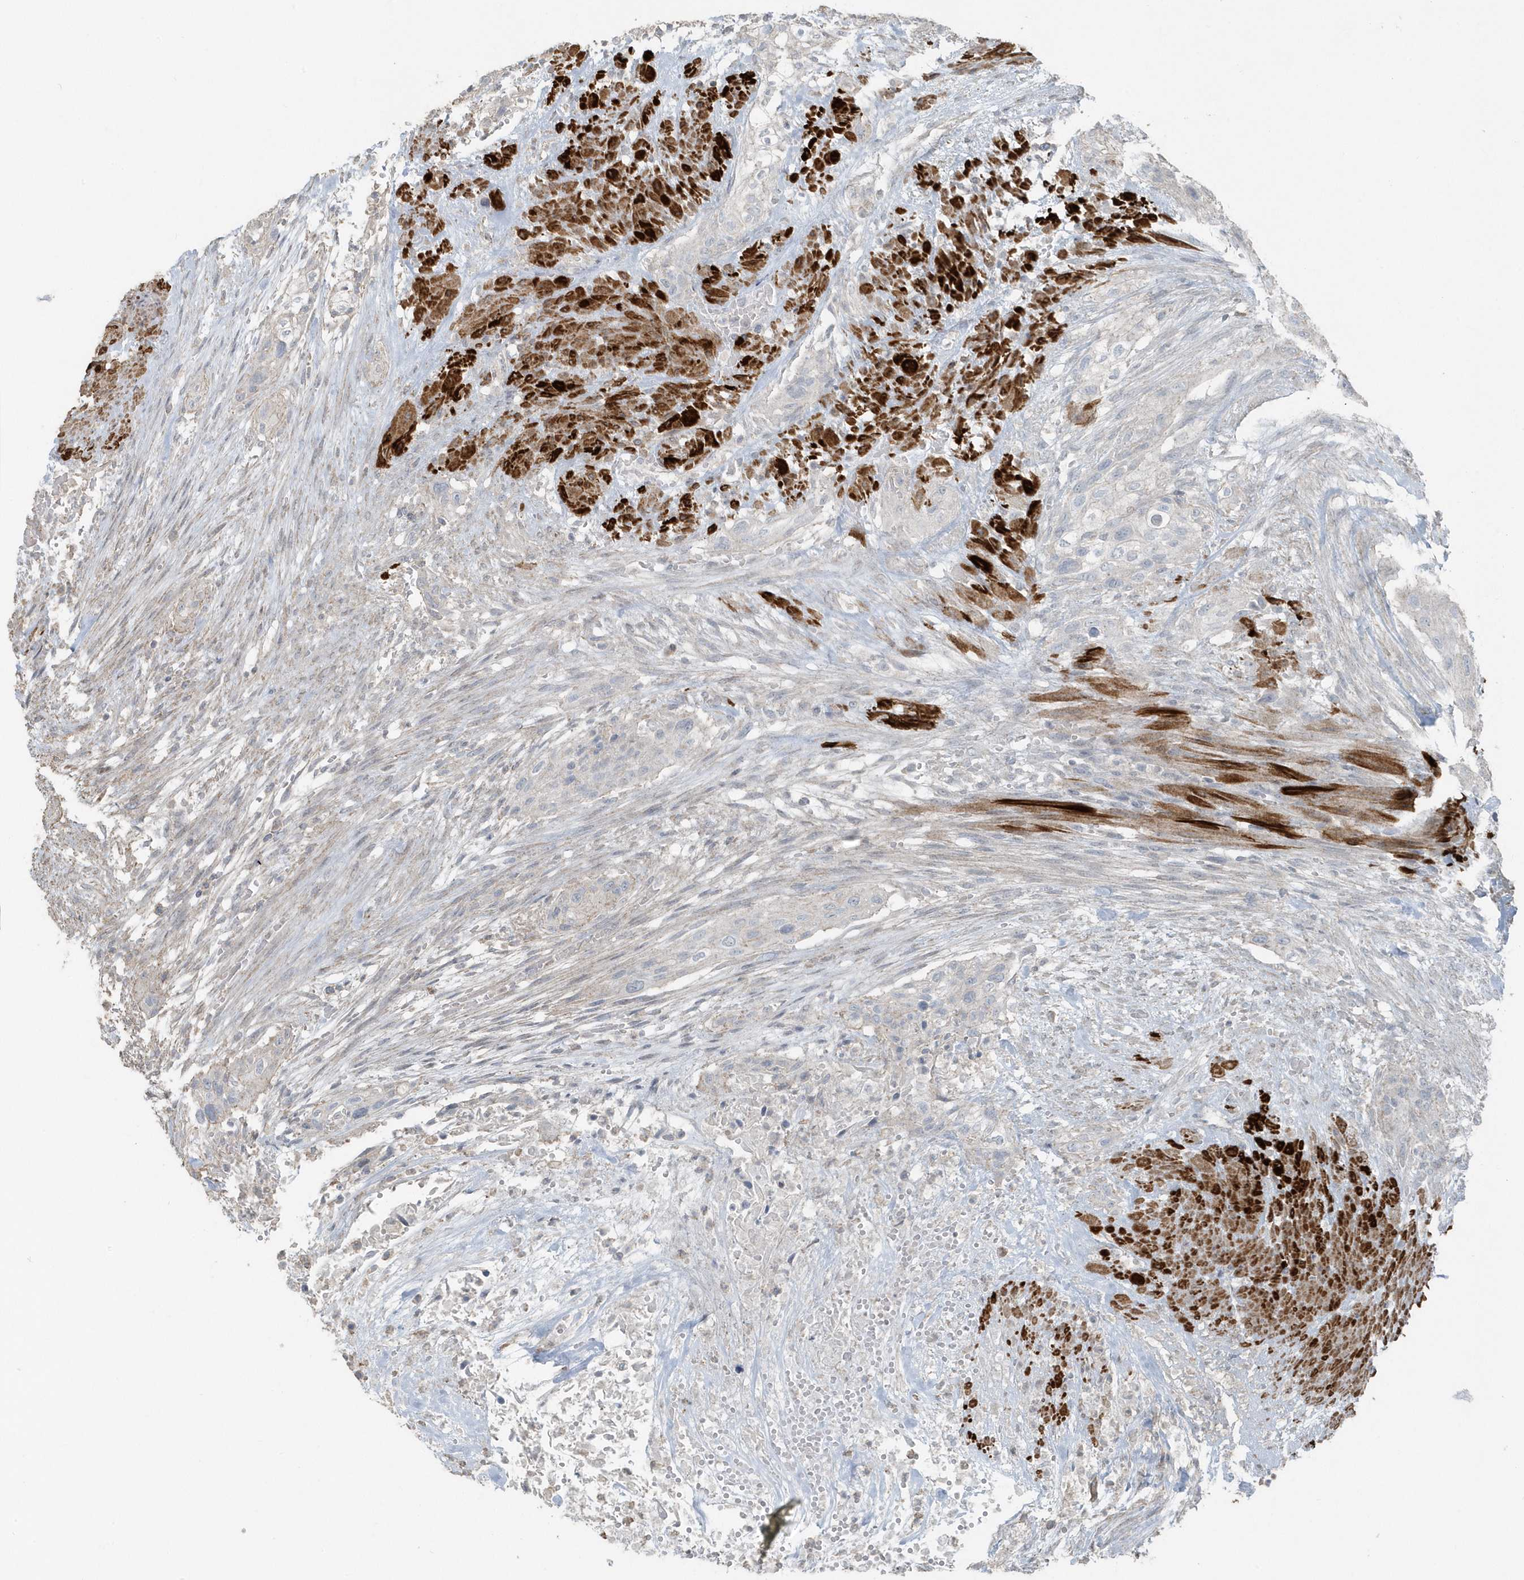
{"staining": {"intensity": "negative", "quantity": "none", "location": "none"}, "tissue": "urothelial cancer", "cell_type": "Tumor cells", "image_type": "cancer", "snomed": [{"axis": "morphology", "description": "Urothelial carcinoma, High grade"}, {"axis": "topography", "description": "Urinary bladder"}], "caption": "Immunohistochemistry histopathology image of neoplastic tissue: urothelial carcinoma (high-grade) stained with DAB reveals no significant protein staining in tumor cells.", "gene": "ACTC1", "patient": {"sex": "male", "age": 35}}